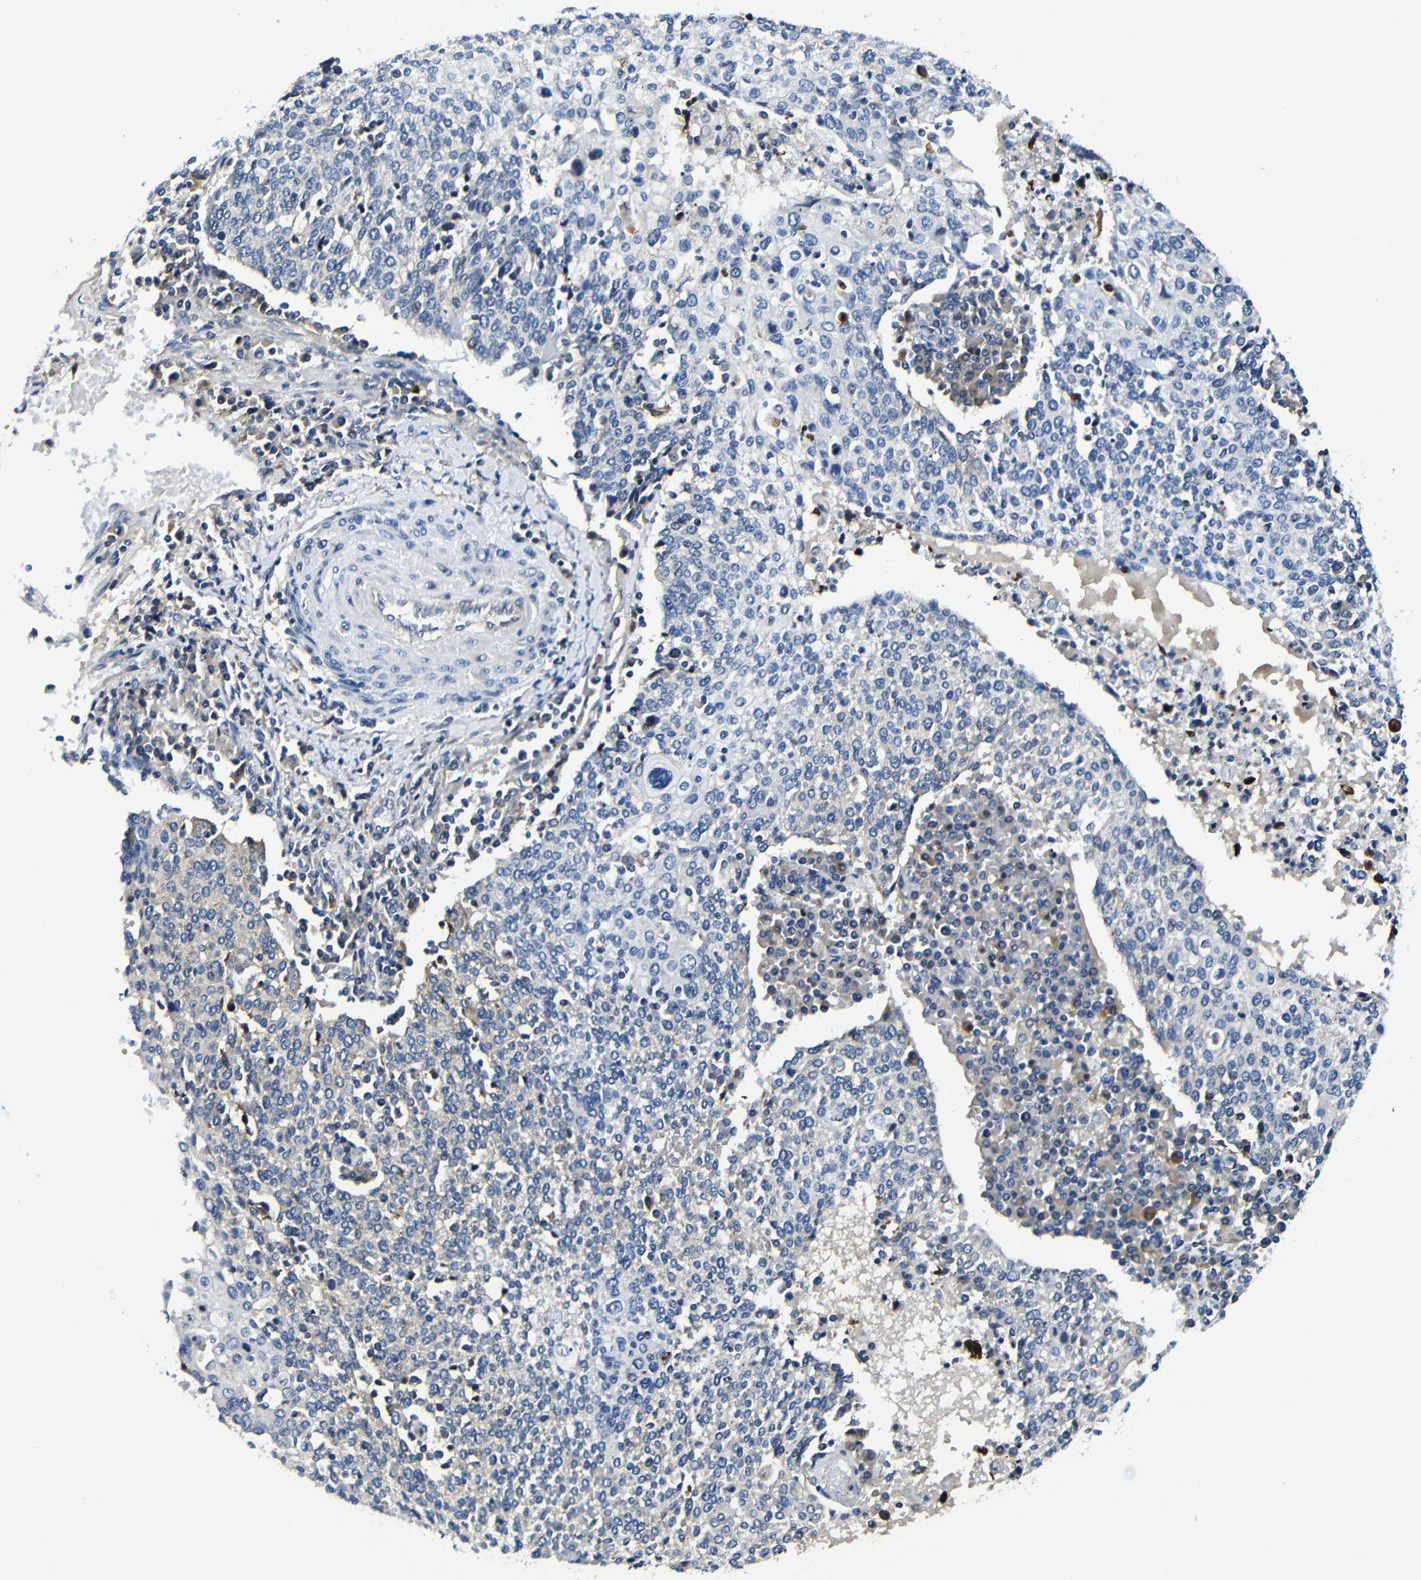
{"staining": {"intensity": "negative", "quantity": "none", "location": "none"}, "tissue": "cervical cancer", "cell_type": "Tumor cells", "image_type": "cancer", "snomed": [{"axis": "morphology", "description": "Squamous cell carcinoma, NOS"}, {"axis": "topography", "description": "Cervix"}], "caption": "IHC of cervical cancer demonstrates no positivity in tumor cells.", "gene": "AFDN", "patient": {"sex": "female", "age": 40}}